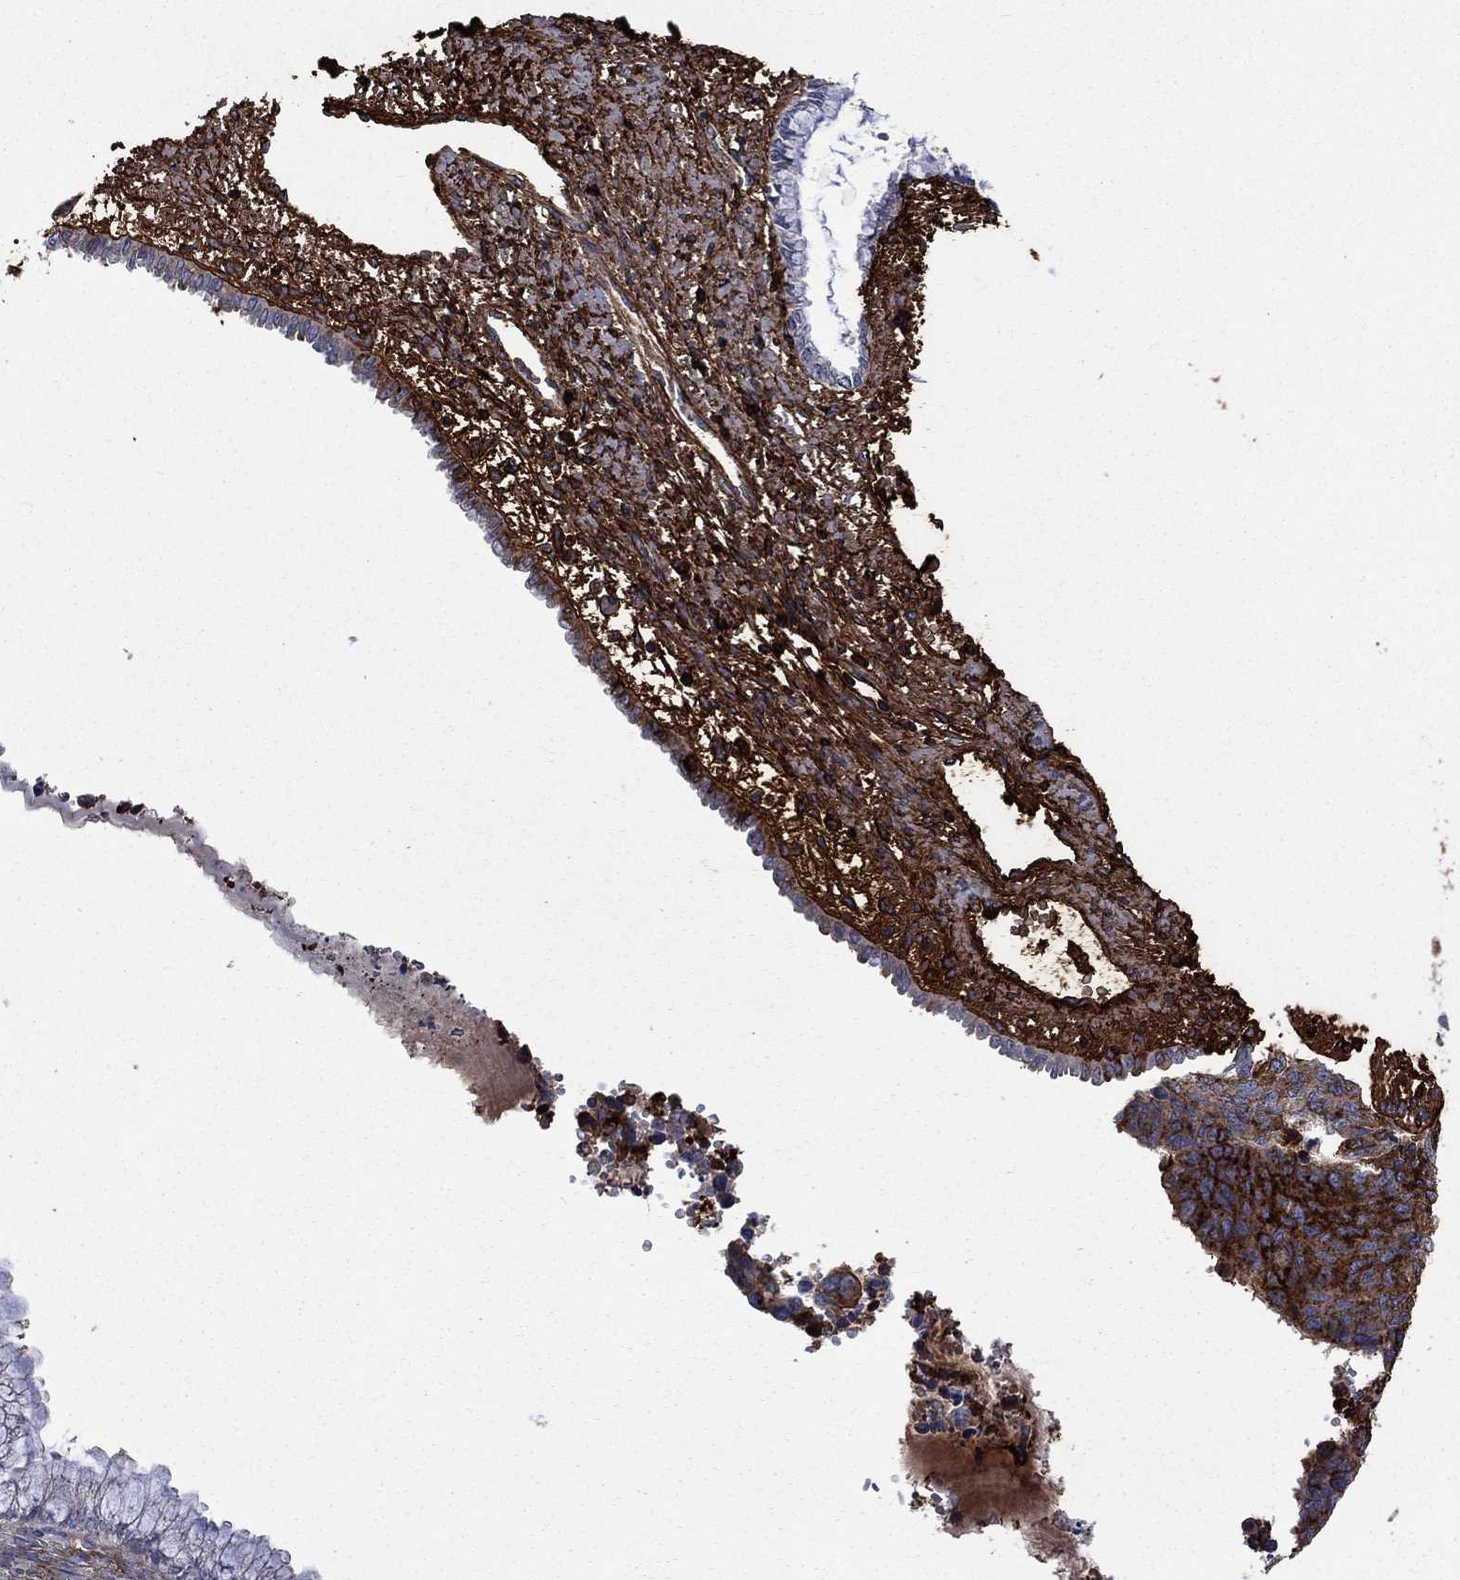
{"staining": {"intensity": "strong", "quantity": "<25%", "location": "cytoplasmic/membranous"}, "tissue": "cervical cancer", "cell_type": "Tumor cells", "image_type": "cancer", "snomed": [{"axis": "morphology", "description": "Squamous cell carcinoma, NOS"}, {"axis": "topography", "description": "Cervix"}], "caption": "The micrograph reveals staining of cervical cancer, revealing strong cytoplasmic/membranous protein expression (brown color) within tumor cells.", "gene": "VCAN", "patient": {"sex": "female", "age": 63}}